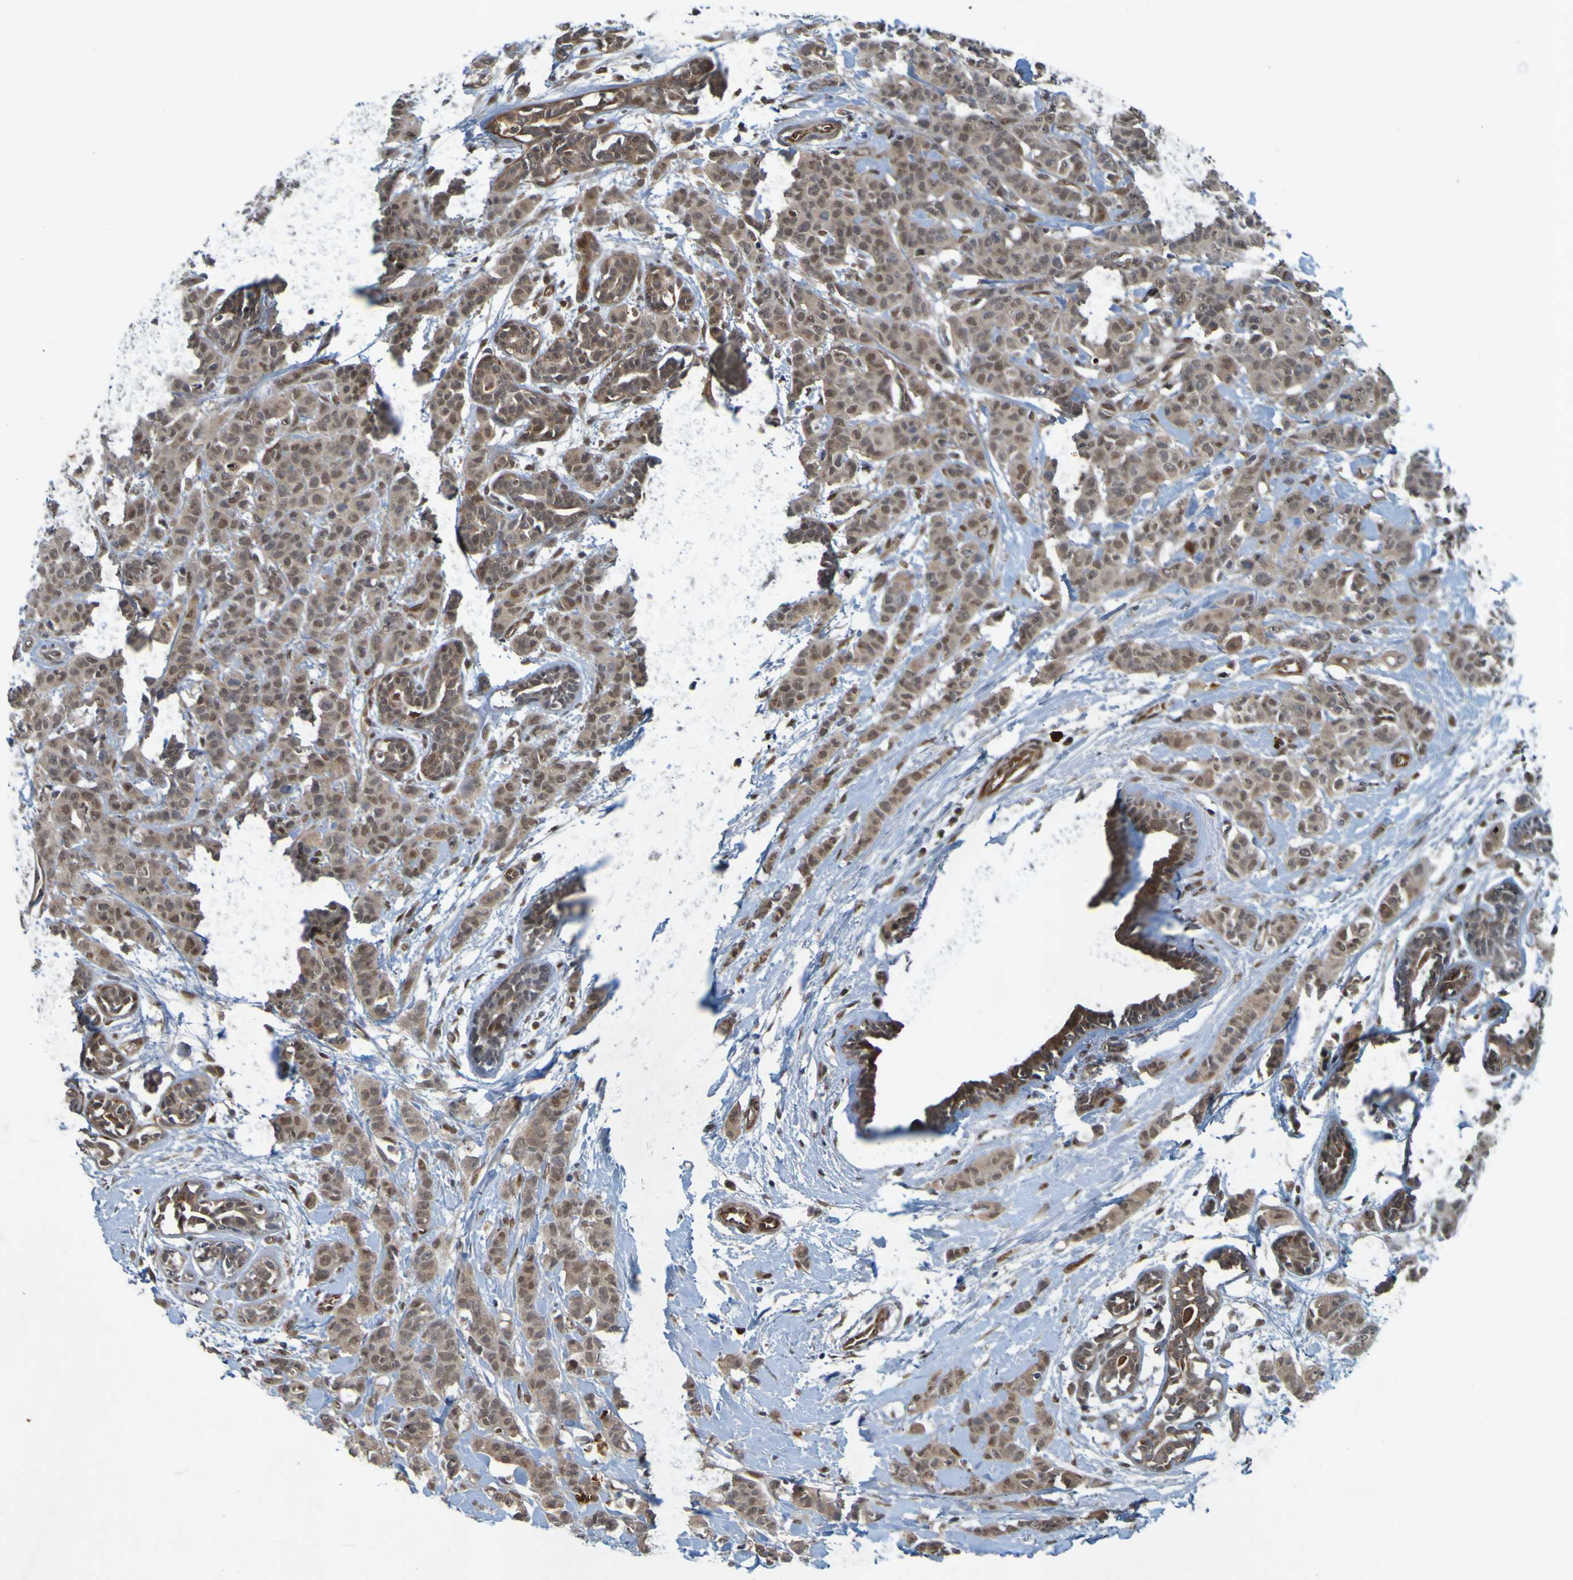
{"staining": {"intensity": "moderate", "quantity": ">75%", "location": "cytoplasmic/membranous,nuclear"}, "tissue": "breast cancer", "cell_type": "Tumor cells", "image_type": "cancer", "snomed": [{"axis": "morphology", "description": "Normal tissue, NOS"}, {"axis": "morphology", "description": "Duct carcinoma"}, {"axis": "topography", "description": "Breast"}], "caption": "Immunohistochemistry histopathology image of human breast cancer stained for a protein (brown), which displays medium levels of moderate cytoplasmic/membranous and nuclear staining in approximately >75% of tumor cells.", "gene": "MCPH1", "patient": {"sex": "female", "age": 40}}